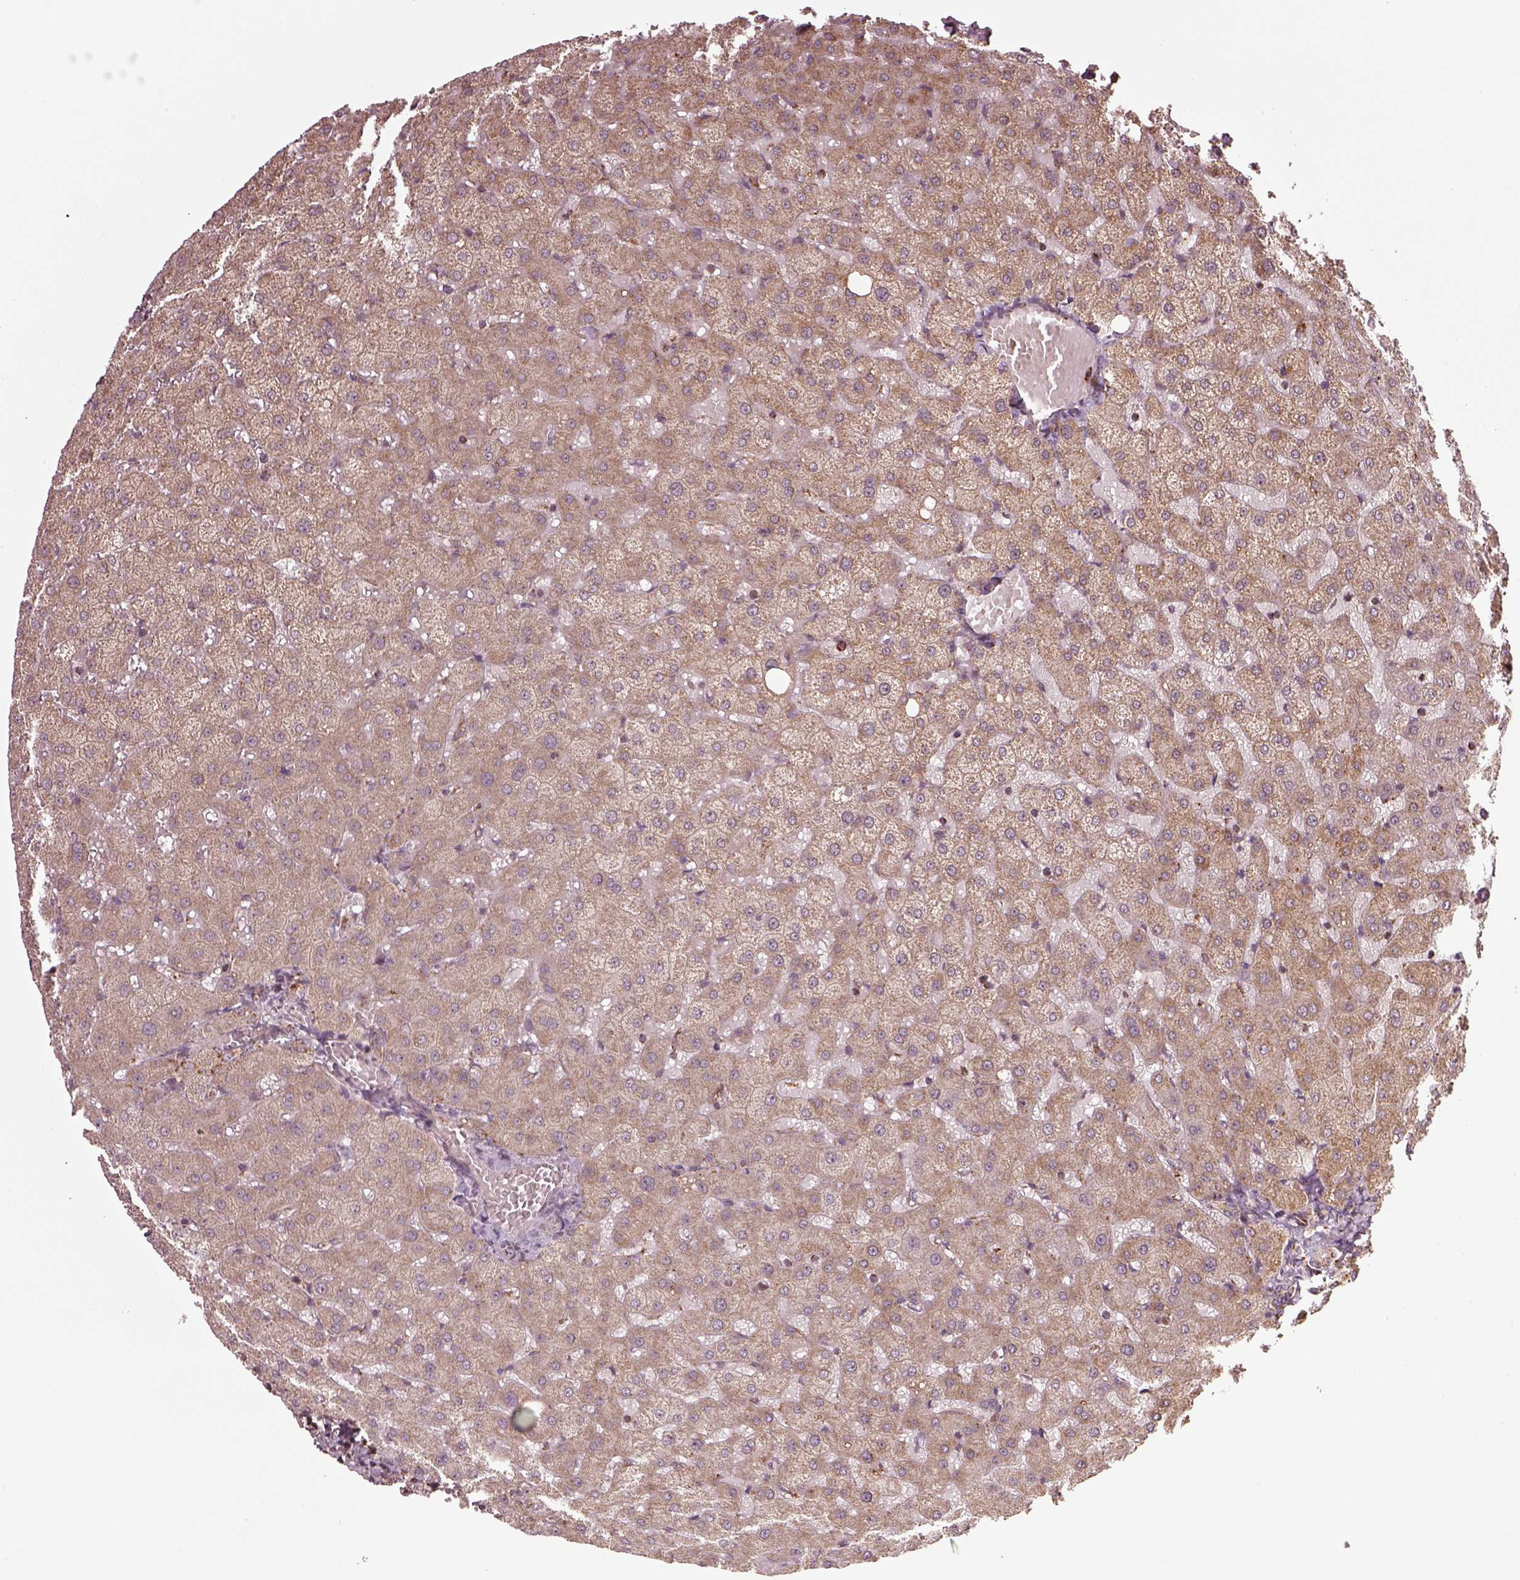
{"staining": {"intensity": "weak", "quantity": ">75%", "location": "cytoplasmic/membranous"}, "tissue": "liver", "cell_type": "Cholangiocytes", "image_type": "normal", "snomed": [{"axis": "morphology", "description": "Normal tissue, NOS"}, {"axis": "topography", "description": "Liver"}], "caption": "IHC image of normal liver stained for a protein (brown), which demonstrates low levels of weak cytoplasmic/membranous positivity in approximately >75% of cholangiocytes.", "gene": "SEL1L3", "patient": {"sex": "female", "age": 50}}